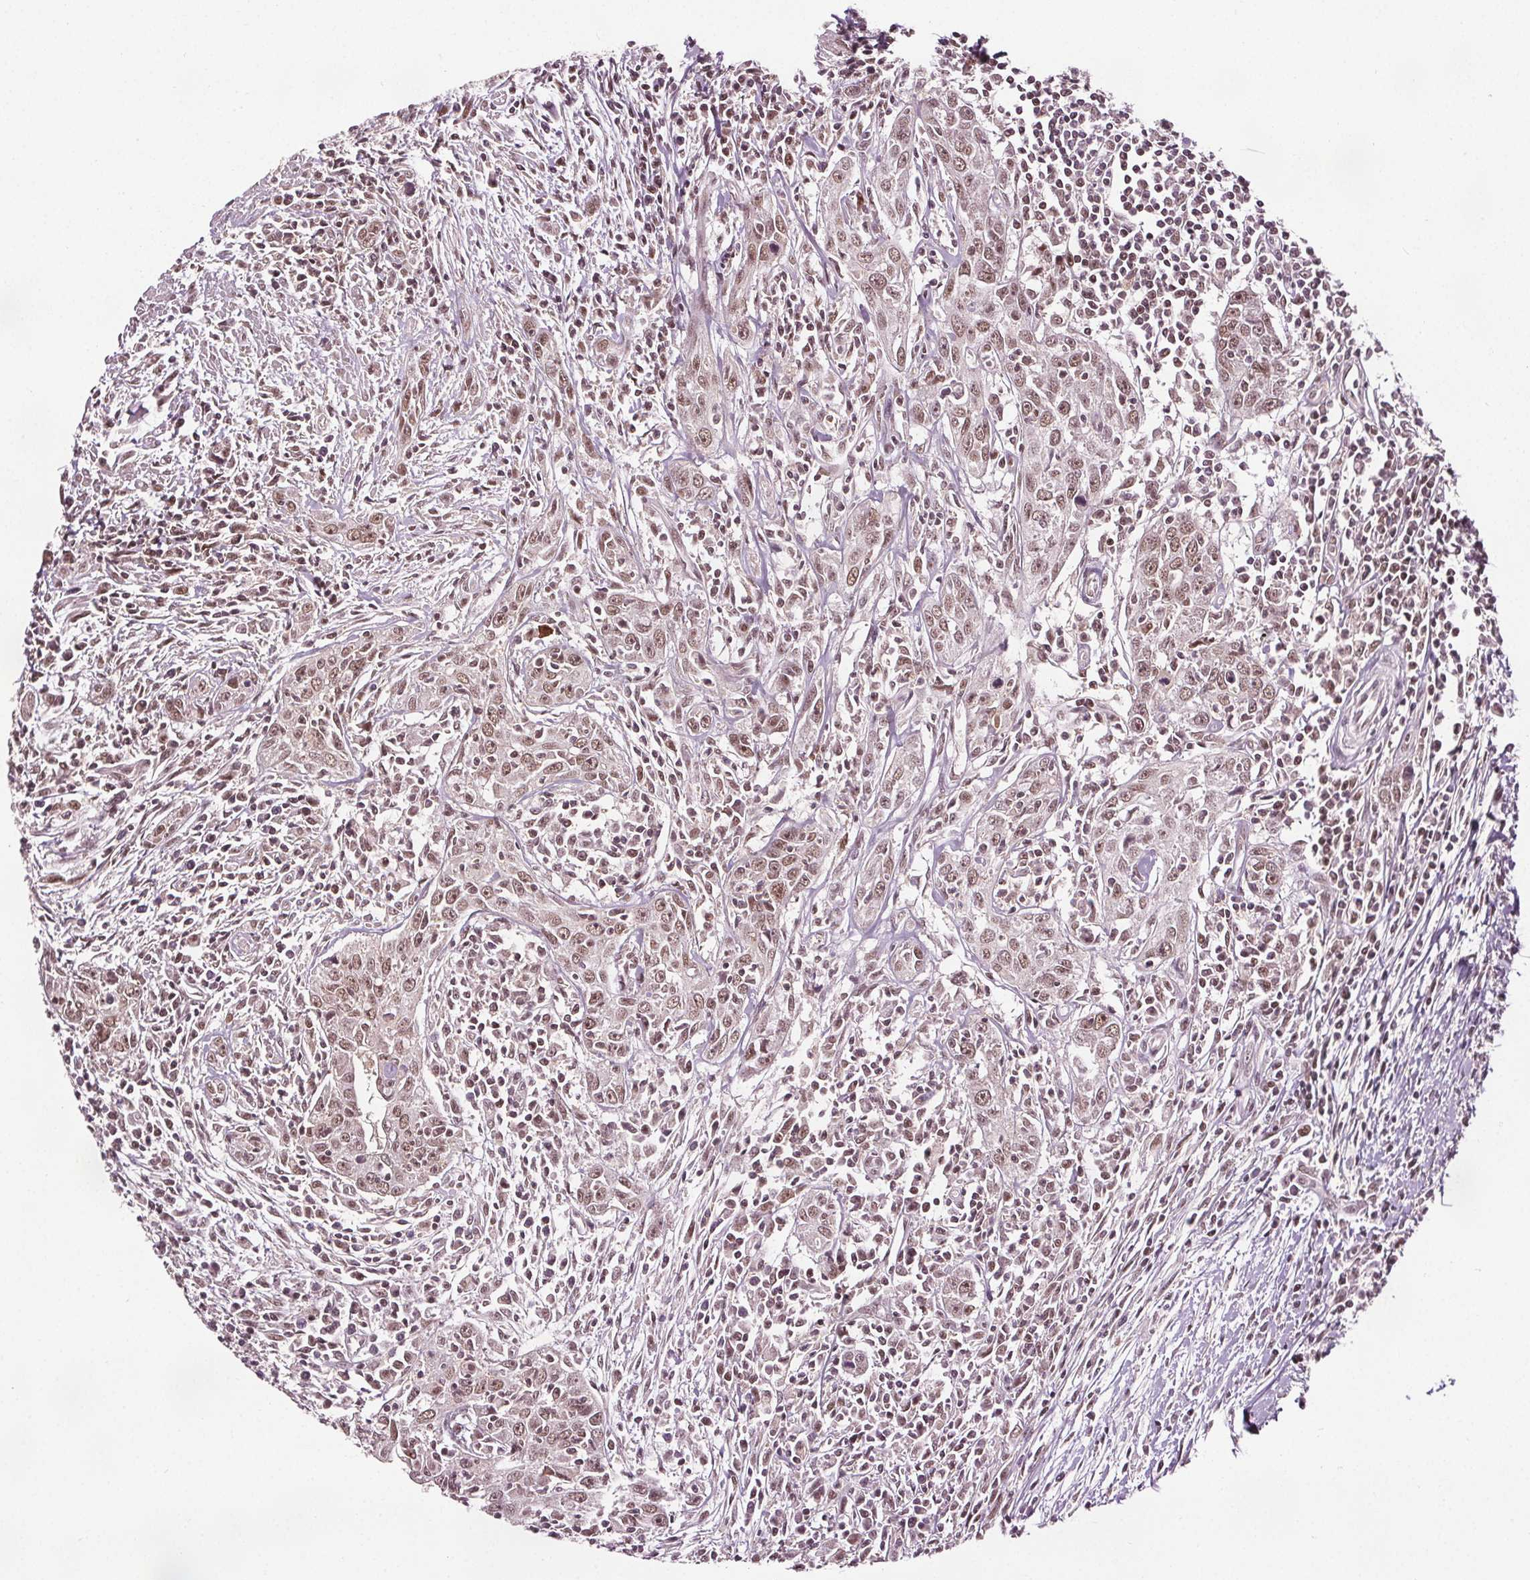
{"staining": {"intensity": "moderate", "quantity": ">75%", "location": "nuclear"}, "tissue": "urothelial cancer", "cell_type": "Tumor cells", "image_type": "cancer", "snomed": [{"axis": "morphology", "description": "Urothelial carcinoma, High grade"}, {"axis": "topography", "description": "Urinary bladder"}], "caption": "Brown immunohistochemical staining in urothelial cancer displays moderate nuclear staining in approximately >75% of tumor cells.", "gene": "DDX11", "patient": {"sex": "male", "age": 83}}